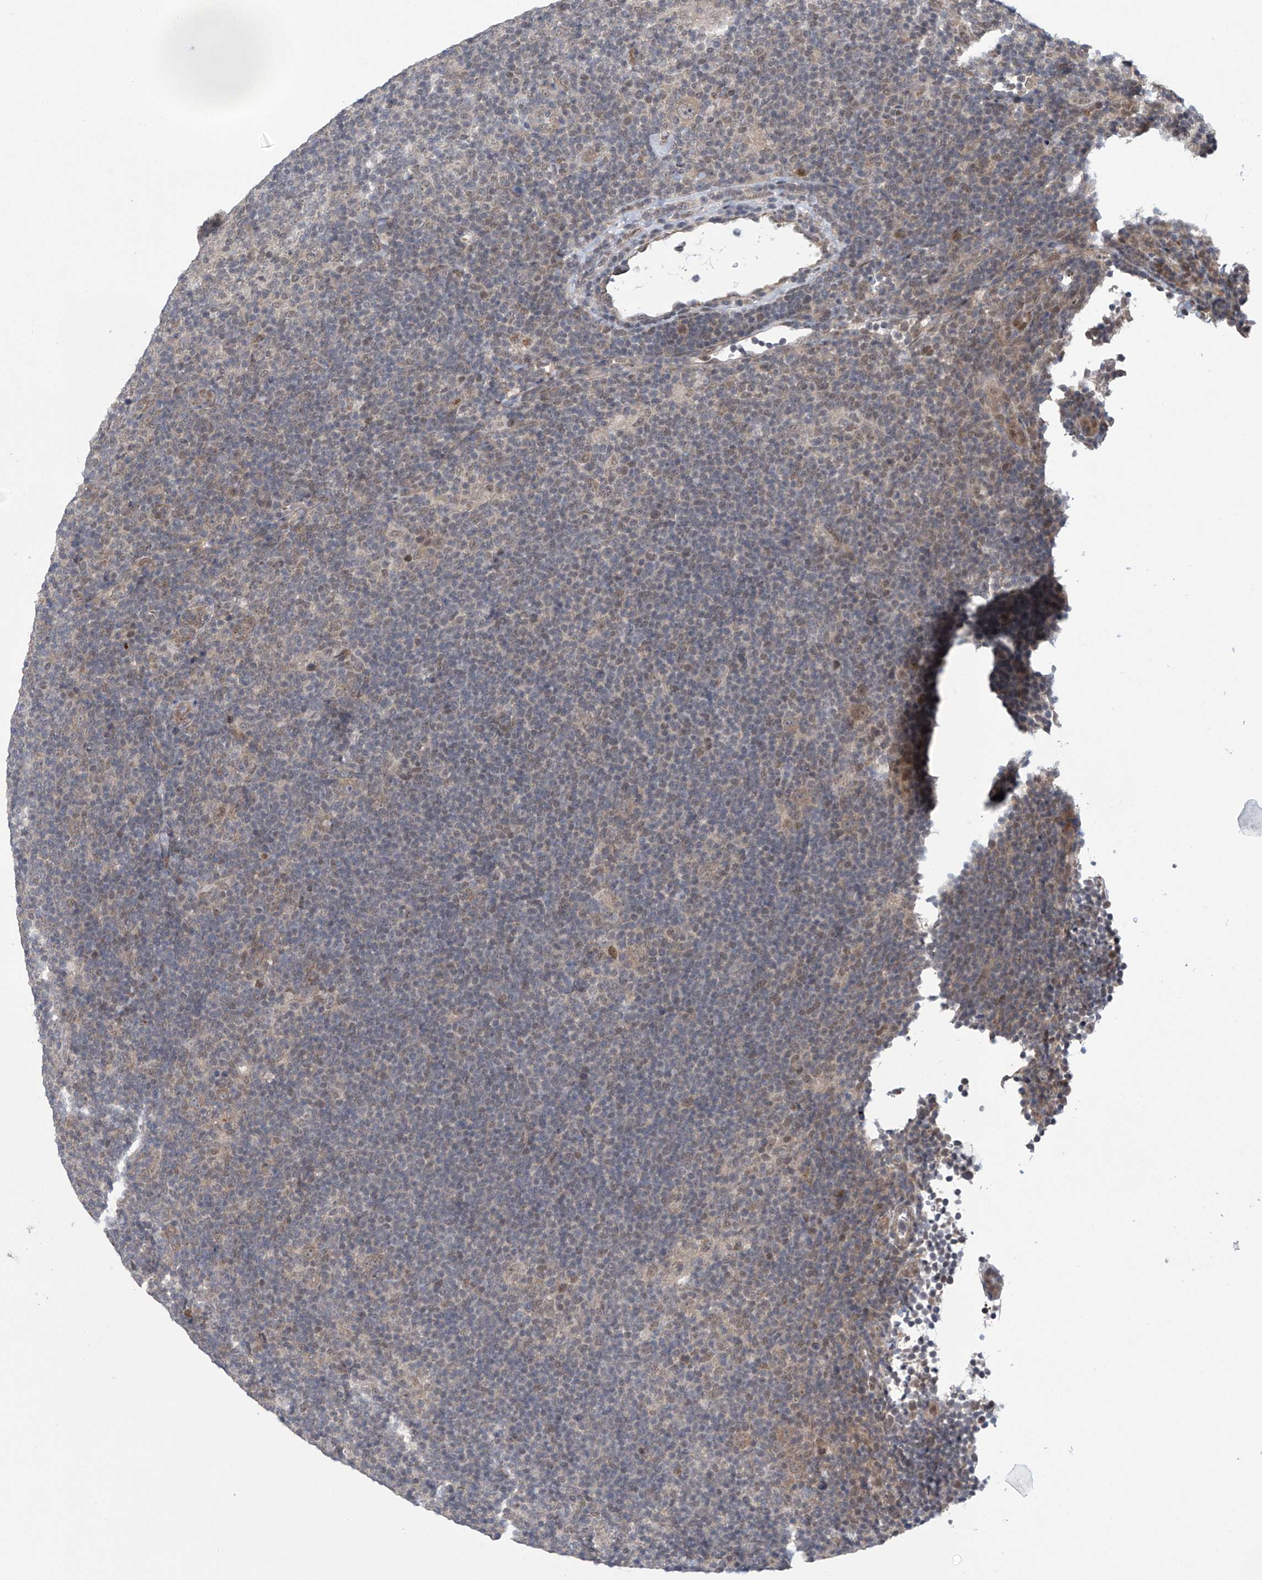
{"staining": {"intensity": "weak", "quantity": "25%-75%", "location": "cytoplasmic/membranous"}, "tissue": "lymphoma", "cell_type": "Tumor cells", "image_type": "cancer", "snomed": [{"axis": "morphology", "description": "Hodgkin's disease, NOS"}, {"axis": "topography", "description": "Lymph node"}], "caption": "Human Hodgkin's disease stained with a brown dye shows weak cytoplasmic/membranous positive positivity in approximately 25%-75% of tumor cells.", "gene": "ABHD13", "patient": {"sex": "female", "age": 57}}